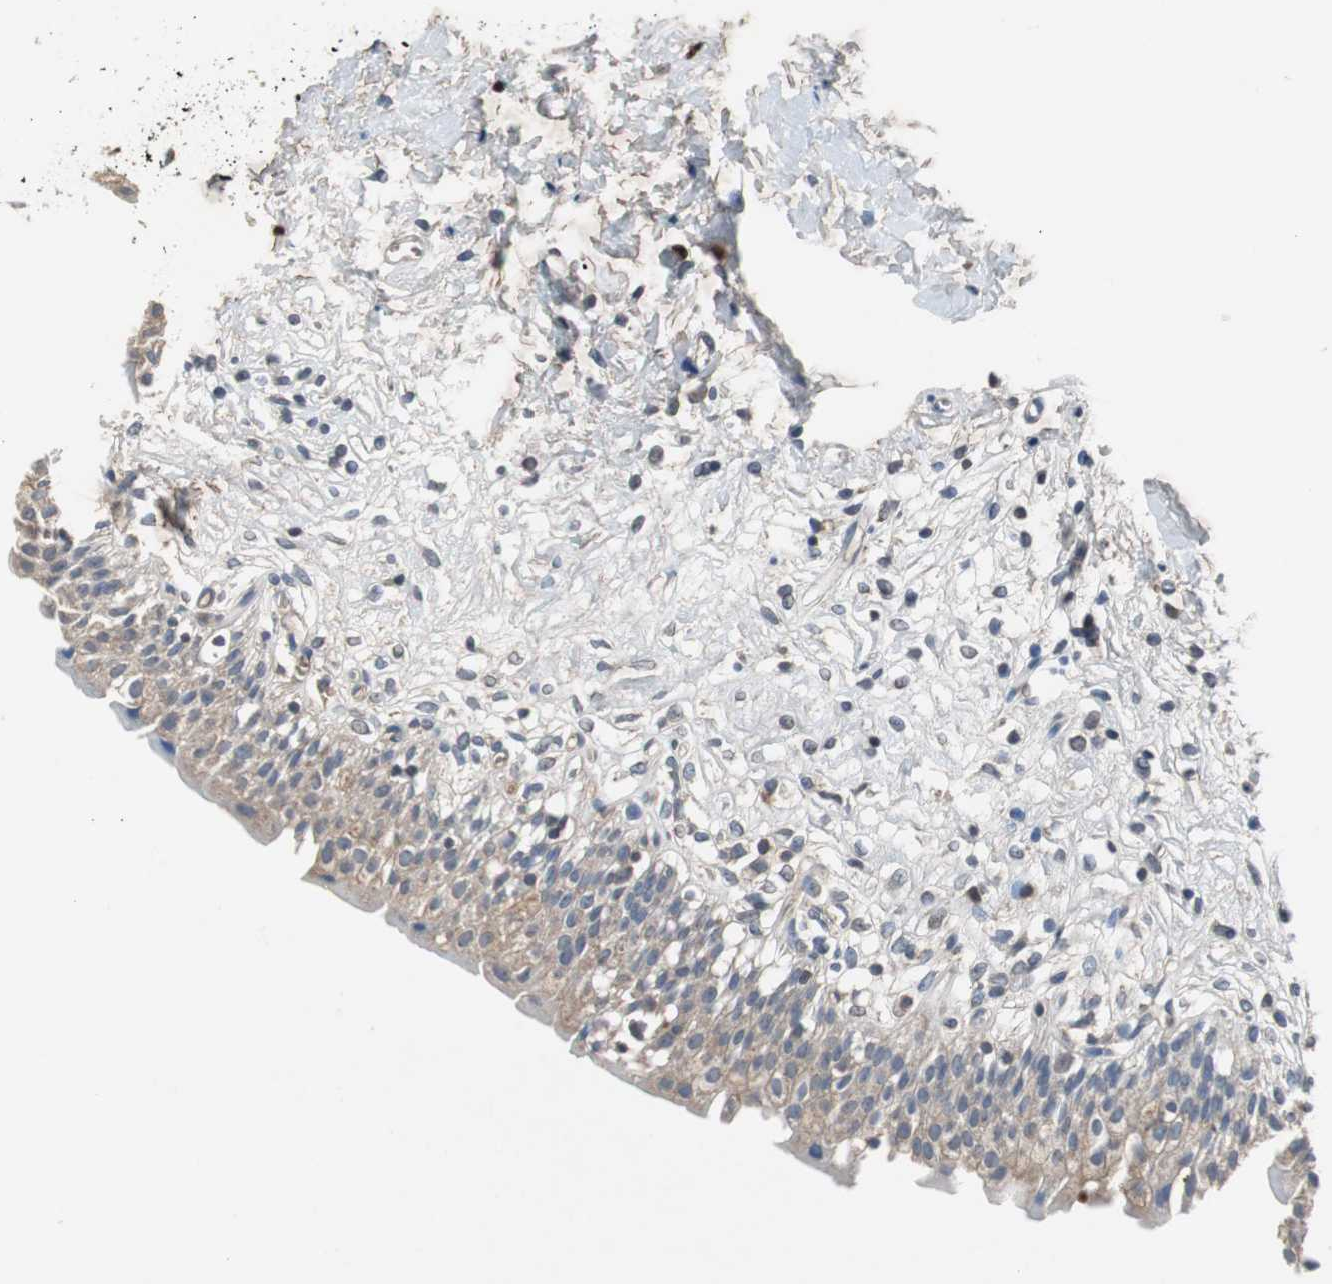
{"staining": {"intensity": "weak", "quantity": "<25%", "location": "cytoplasmic/membranous"}, "tissue": "urinary bladder", "cell_type": "Urothelial cells", "image_type": "normal", "snomed": [{"axis": "morphology", "description": "Normal tissue, NOS"}, {"axis": "topography", "description": "Urinary bladder"}], "caption": "The photomicrograph reveals no staining of urothelial cells in unremarkable urinary bladder. (DAB immunohistochemistry (IHC) visualized using brightfield microscopy, high magnification).", "gene": "CALB2", "patient": {"sex": "female", "age": 80}}